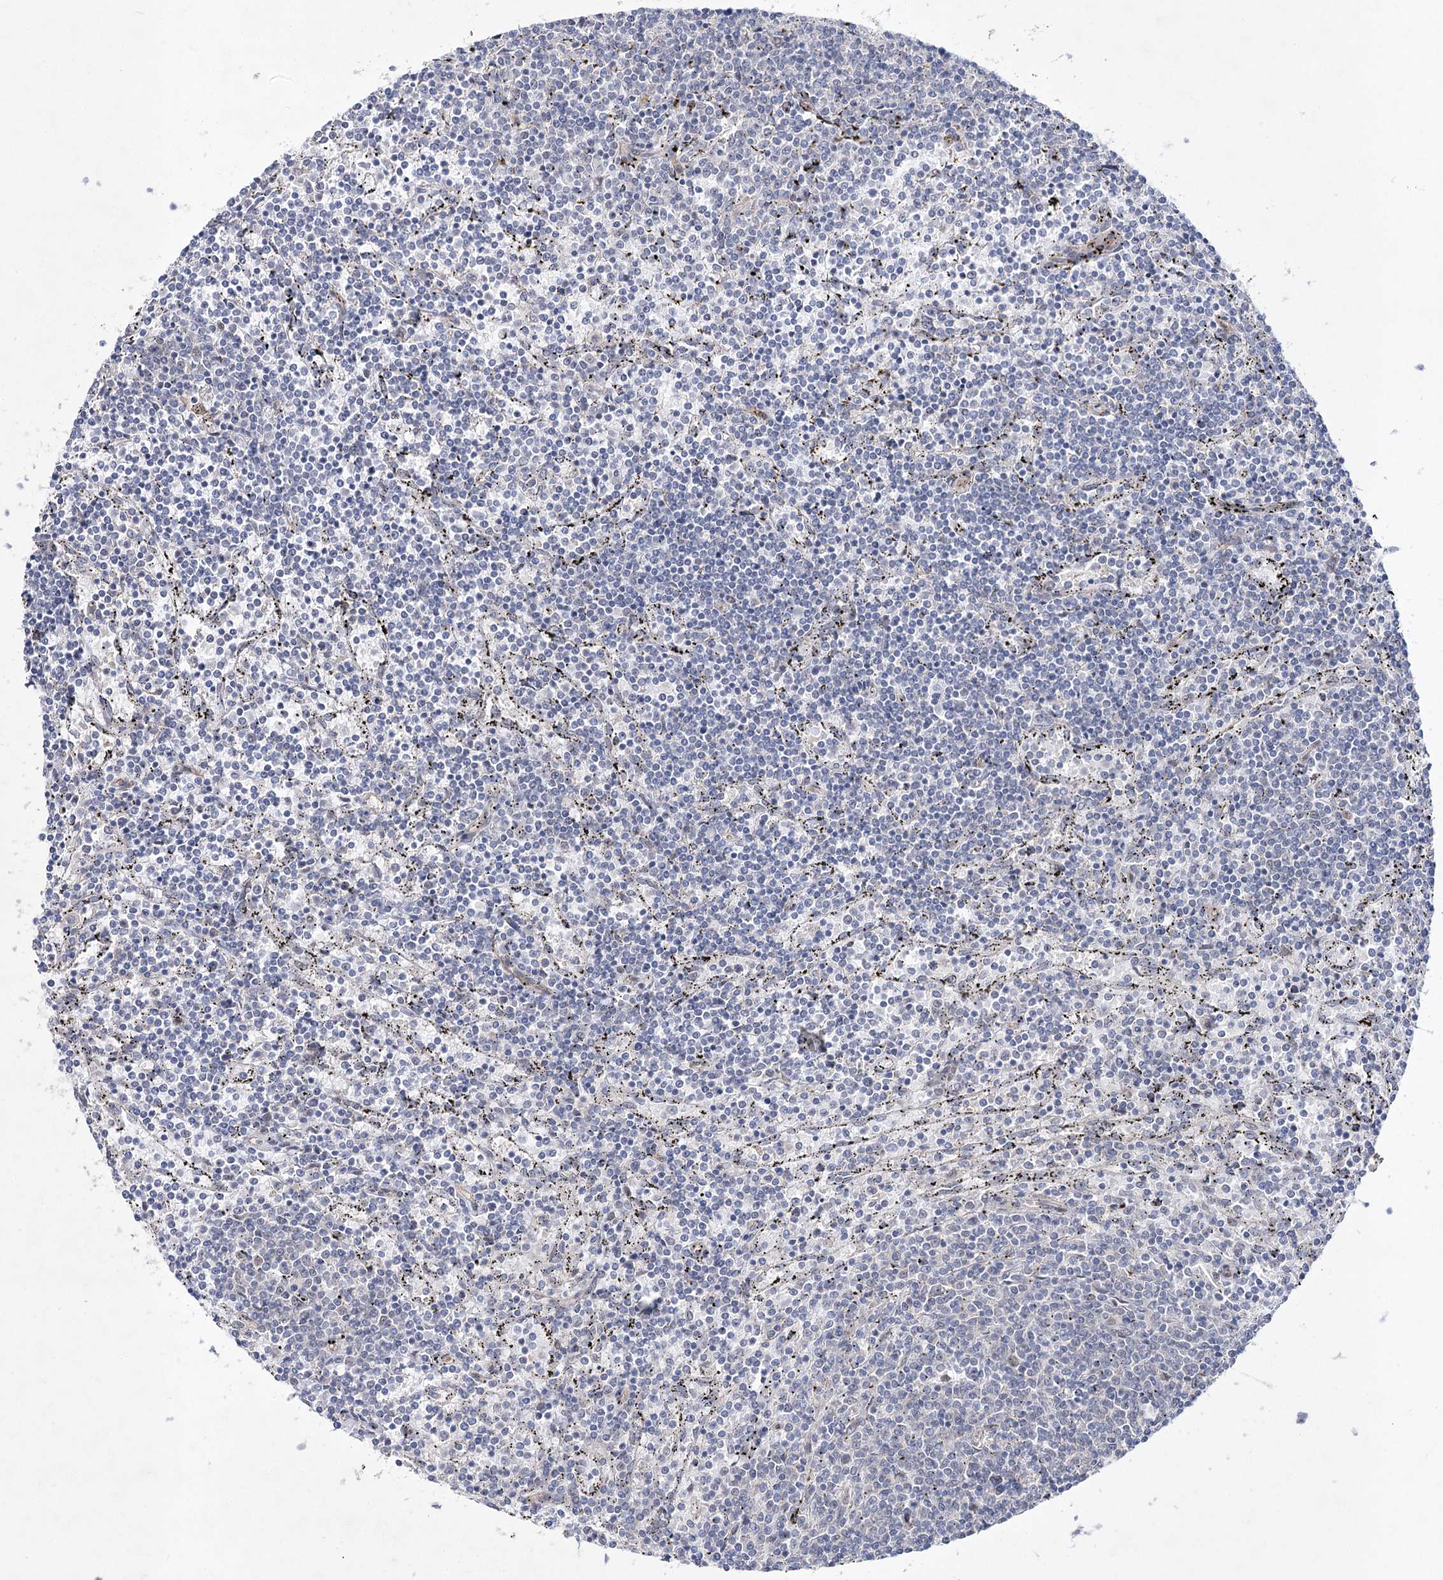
{"staining": {"intensity": "negative", "quantity": "none", "location": "none"}, "tissue": "lymphoma", "cell_type": "Tumor cells", "image_type": "cancer", "snomed": [{"axis": "morphology", "description": "Malignant lymphoma, non-Hodgkin's type, Low grade"}, {"axis": "topography", "description": "Spleen"}], "caption": "Protein analysis of low-grade malignant lymphoma, non-Hodgkin's type reveals no significant positivity in tumor cells.", "gene": "ARHGAP32", "patient": {"sex": "female", "age": 50}}